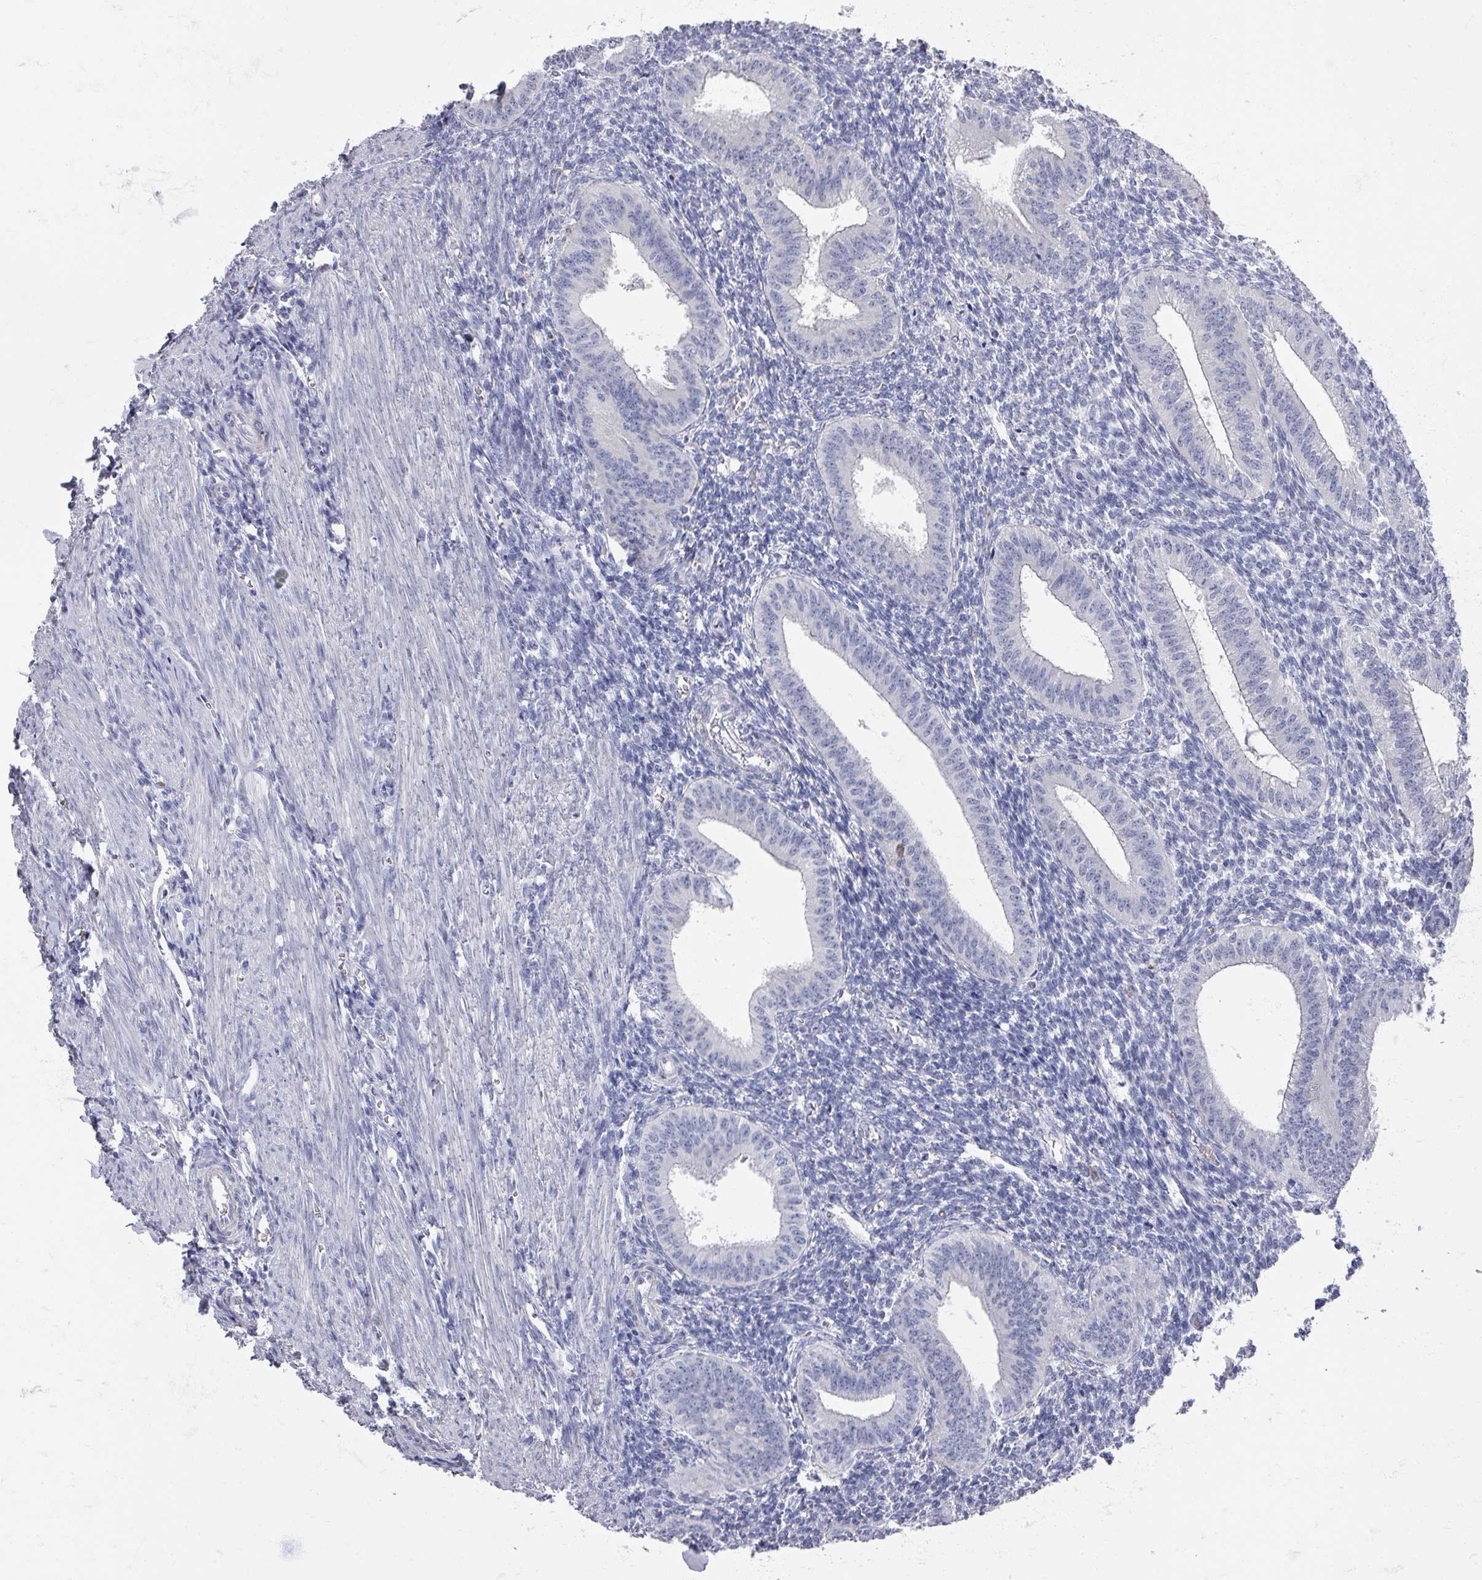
{"staining": {"intensity": "negative", "quantity": "none", "location": "none"}, "tissue": "endometrium", "cell_type": "Cells in endometrial stroma", "image_type": "normal", "snomed": [{"axis": "morphology", "description": "Normal tissue, NOS"}, {"axis": "topography", "description": "Endometrium"}], "caption": "This is an immunohistochemistry (IHC) photomicrograph of benign endometrium. There is no expression in cells in endometrial stroma.", "gene": "OMG", "patient": {"sex": "female", "age": 34}}